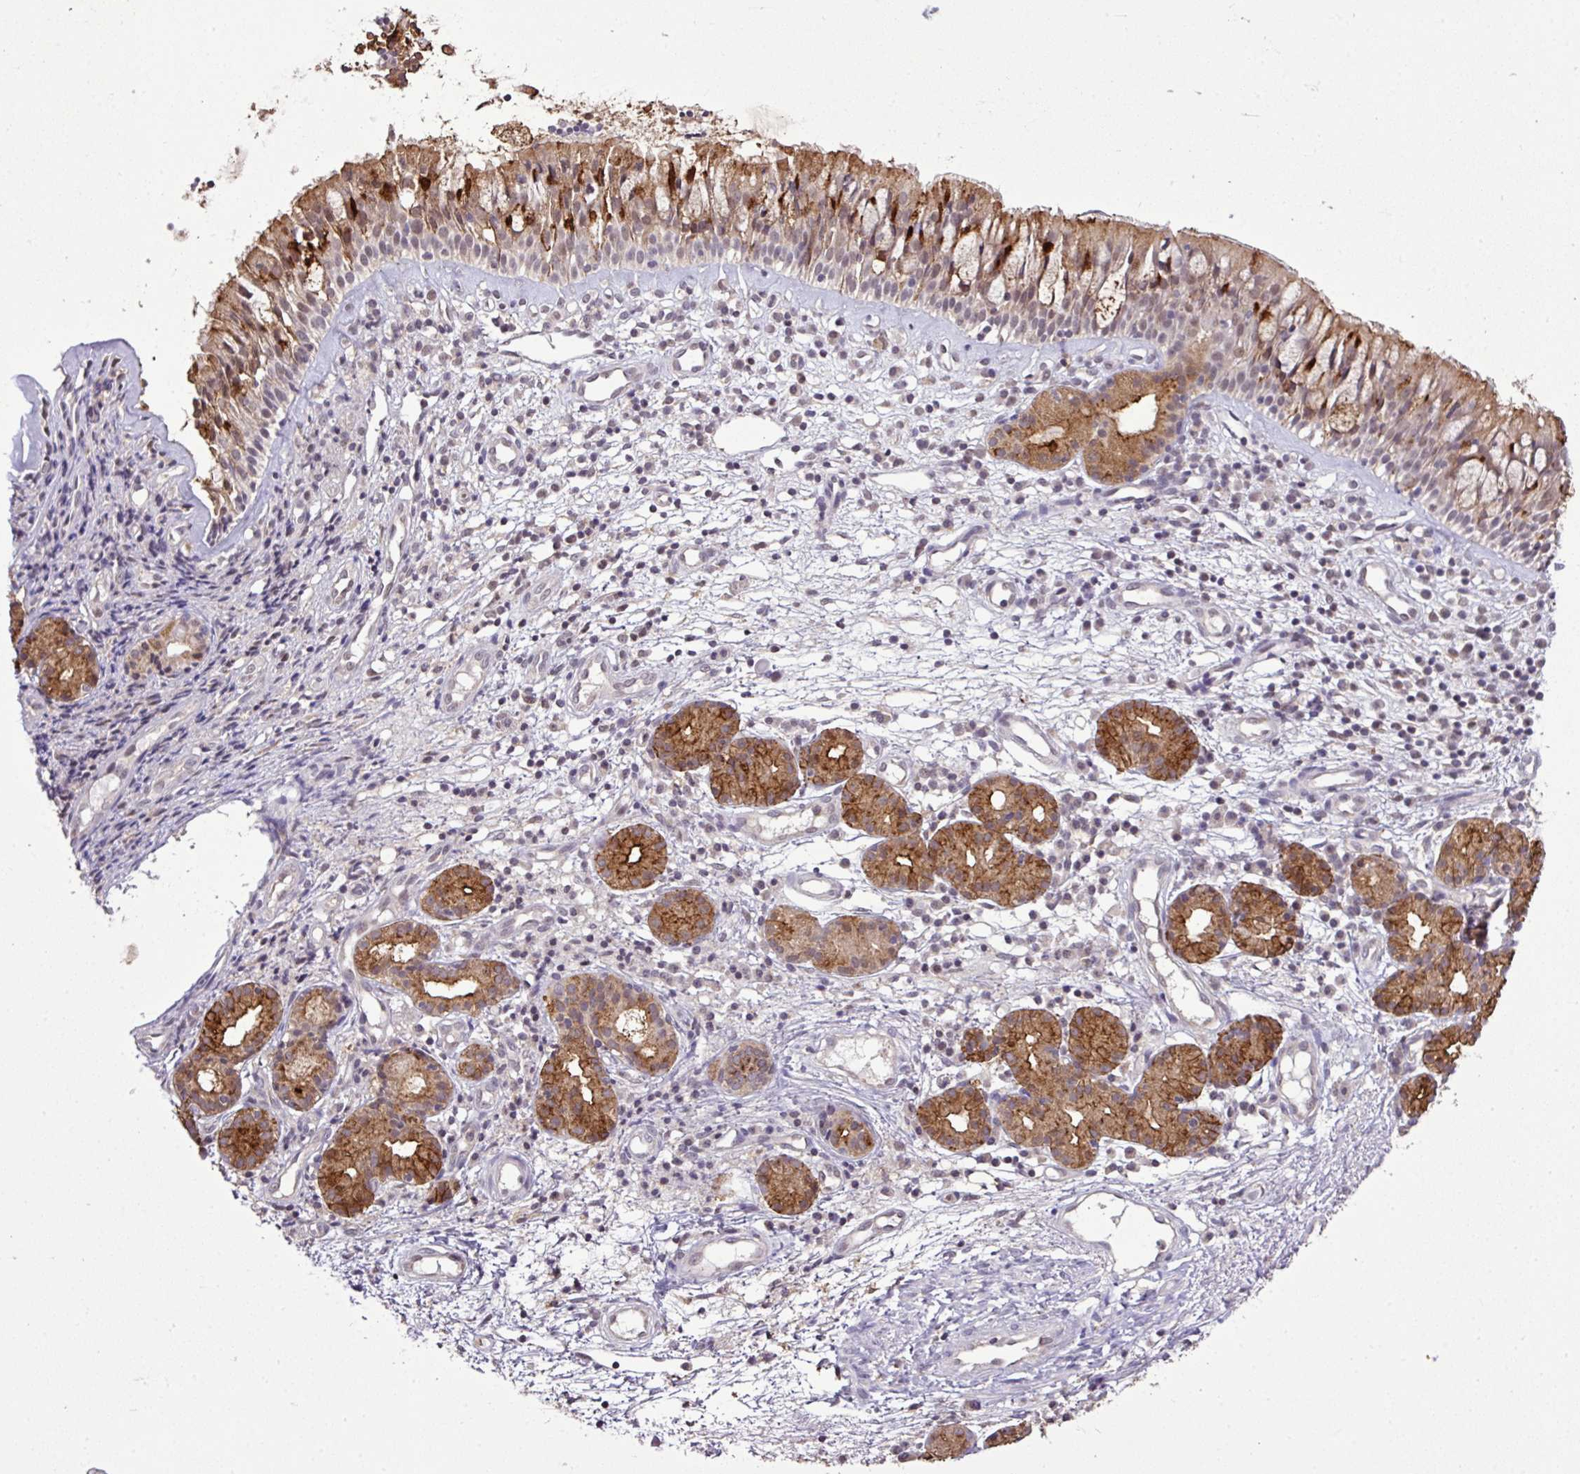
{"staining": {"intensity": "moderate", "quantity": "25%-75%", "location": "cytoplasmic/membranous"}, "tissue": "nasopharynx", "cell_type": "Respiratory epithelial cells", "image_type": "normal", "snomed": [{"axis": "morphology", "description": "Normal tissue, NOS"}, {"axis": "topography", "description": "Nasopharynx"}], "caption": "Immunohistochemistry (IHC) staining of unremarkable nasopharynx, which shows medium levels of moderate cytoplasmic/membranous positivity in approximately 25%-75% of respiratory epithelial cells indicating moderate cytoplasmic/membranous protein expression. The staining was performed using DAB (3,3'-diaminobenzidine) (brown) for protein detection and nuclei were counterstained in hematoxylin (blue).", "gene": "SMCO4", "patient": {"sex": "female", "age": 62}}